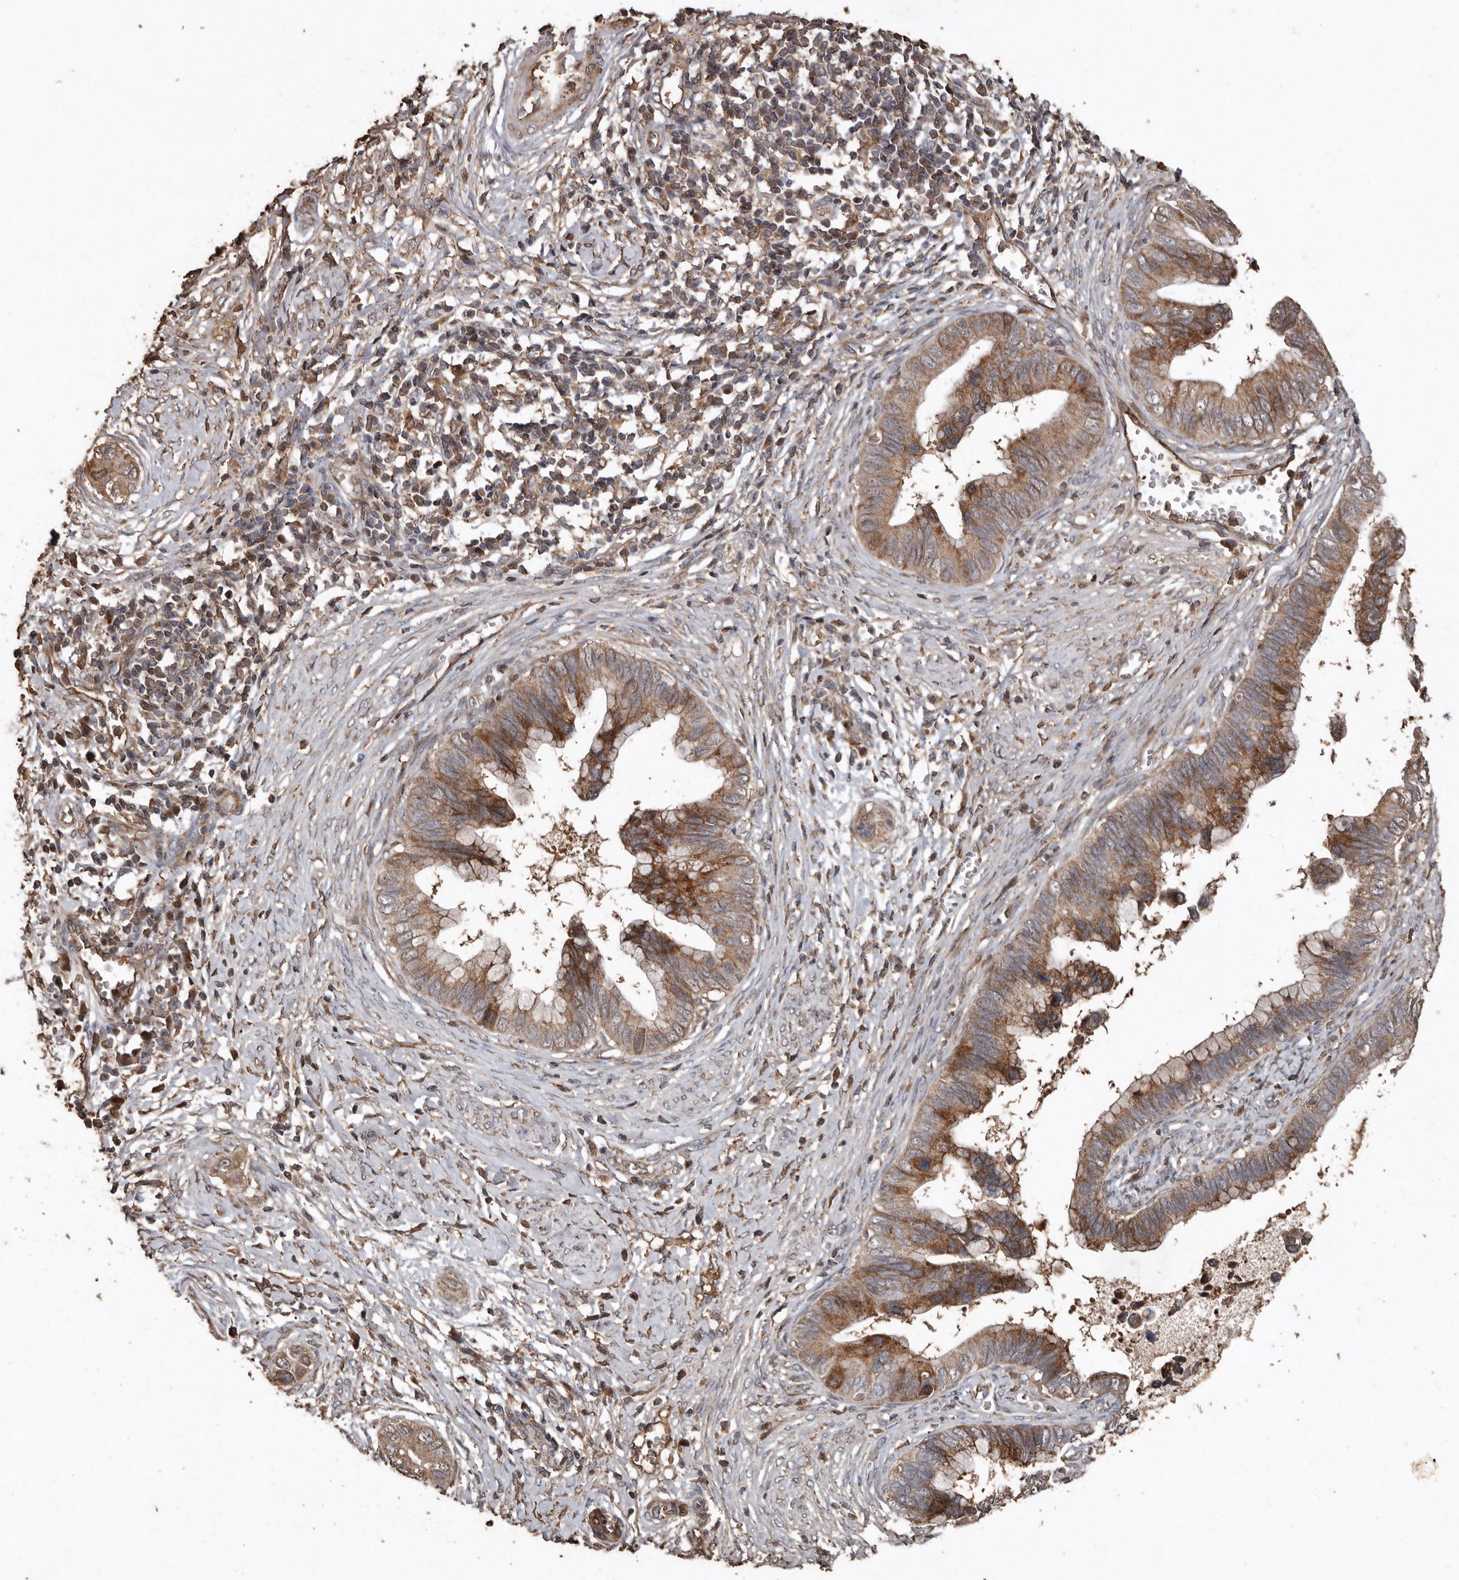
{"staining": {"intensity": "strong", "quantity": ">75%", "location": "cytoplasmic/membranous"}, "tissue": "cervical cancer", "cell_type": "Tumor cells", "image_type": "cancer", "snomed": [{"axis": "morphology", "description": "Adenocarcinoma, NOS"}, {"axis": "topography", "description": "Cervix"}], "caption": "Tumor cells exhibit high levels of strong cytoplasmic/membranous expression in approximately >75% of cells in human cervical adenocarcinoma.", "gene": "RANBP17", "patient": {"sex": "female", "age": 44}}